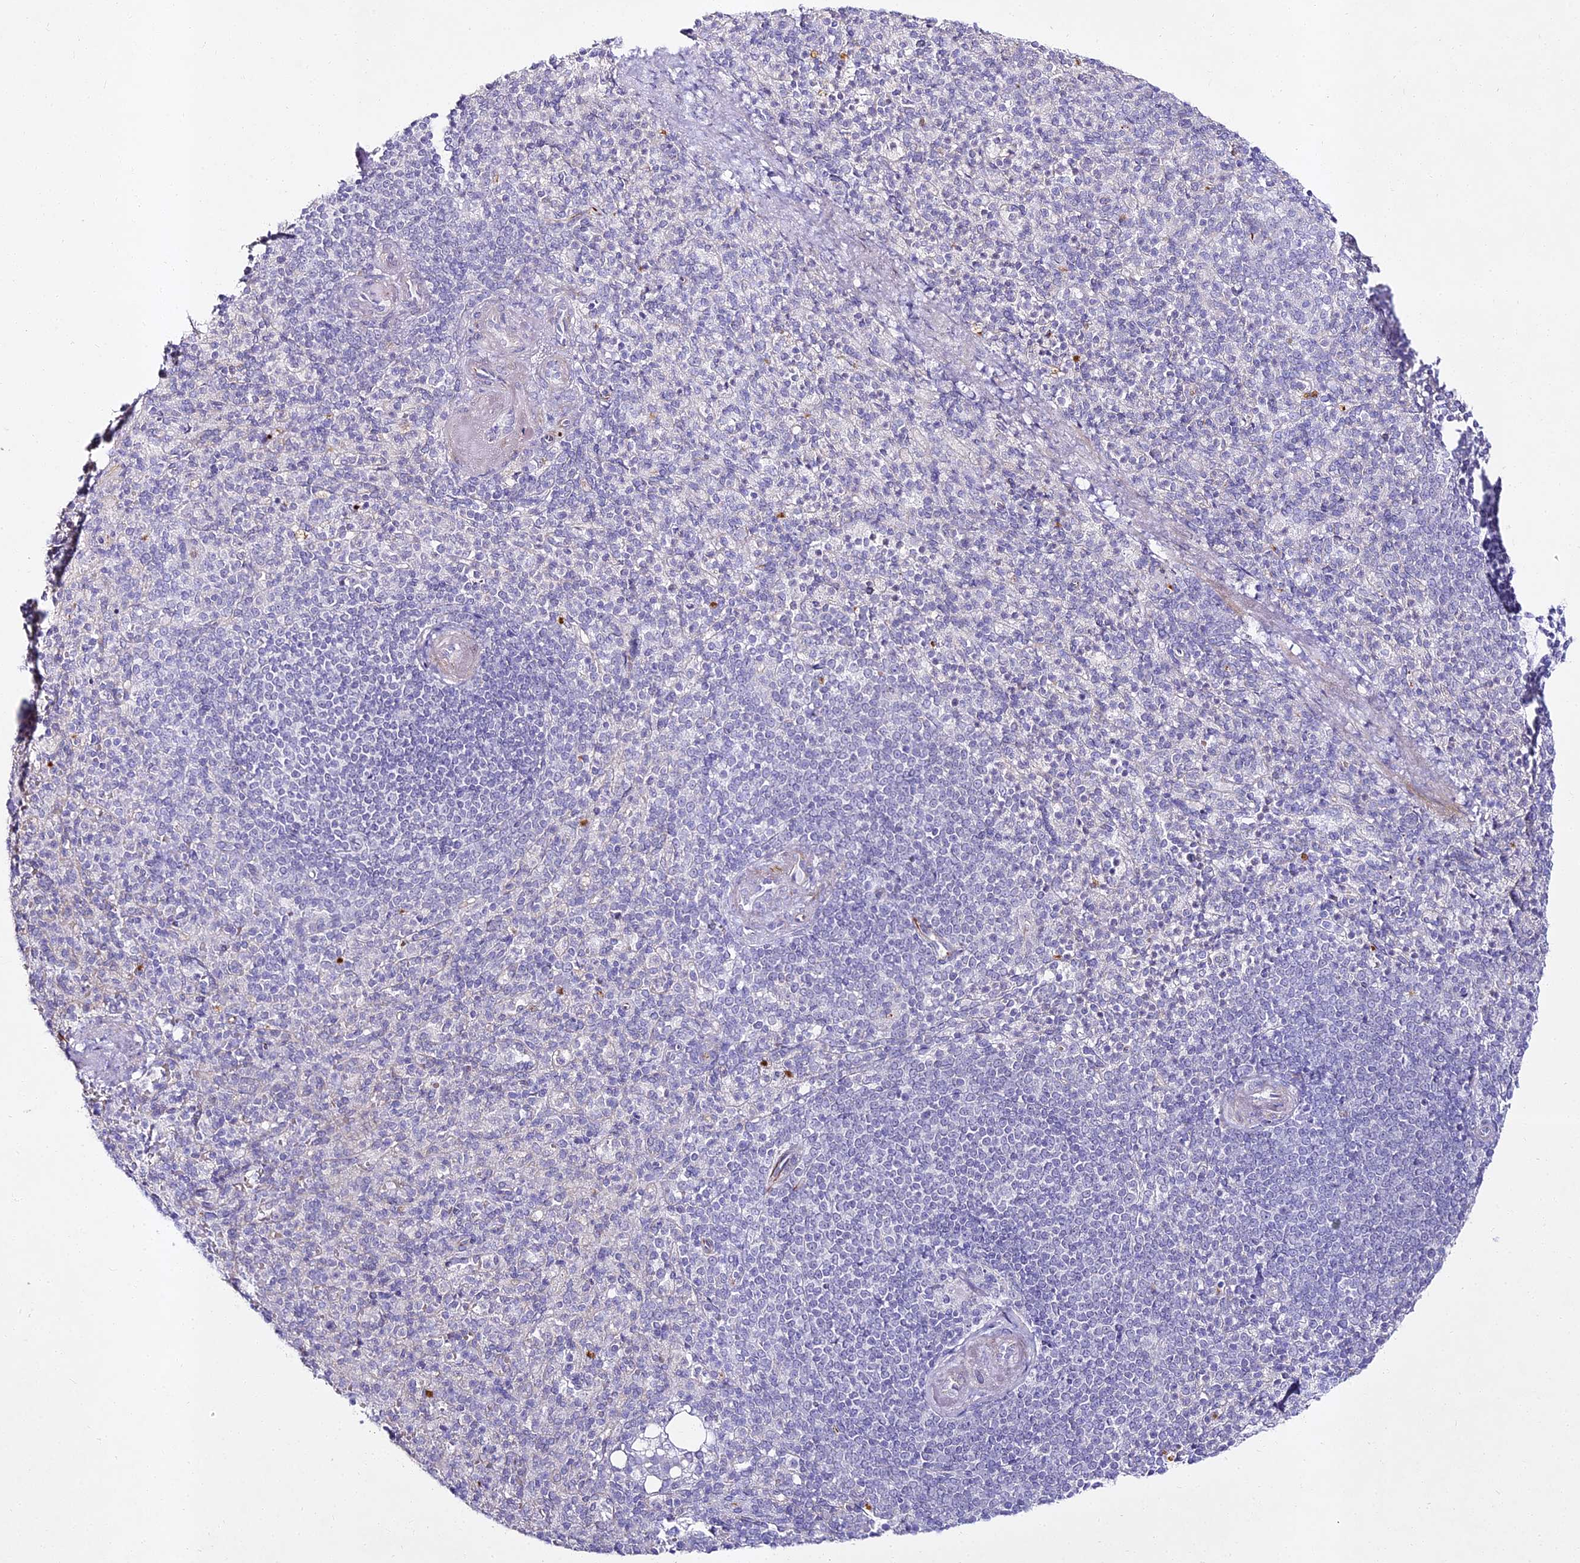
{"staining": {"intensity": "negative", "quantity": "none", "location": "none"}, "tissue": "spleen", "cell_type": "Cells in red pulp", "image_type": "normal", "snomed": [{"axis": "morphology", "description": "Normal tissue, NOS"}, {"axis": "topography", "description": "Spleen"}], "caption": "Immunohistochemistry micrograph of unremarkable human spleen stained for a protein (brown), which exhibits no expression in cells in red pulp. (DAB (3,3'-diaminobenzidine) IHC visualized using brightfield microscopy, high magnification).", "gene": "ALPG", "patient": {"sex": "female", "age": 74}}